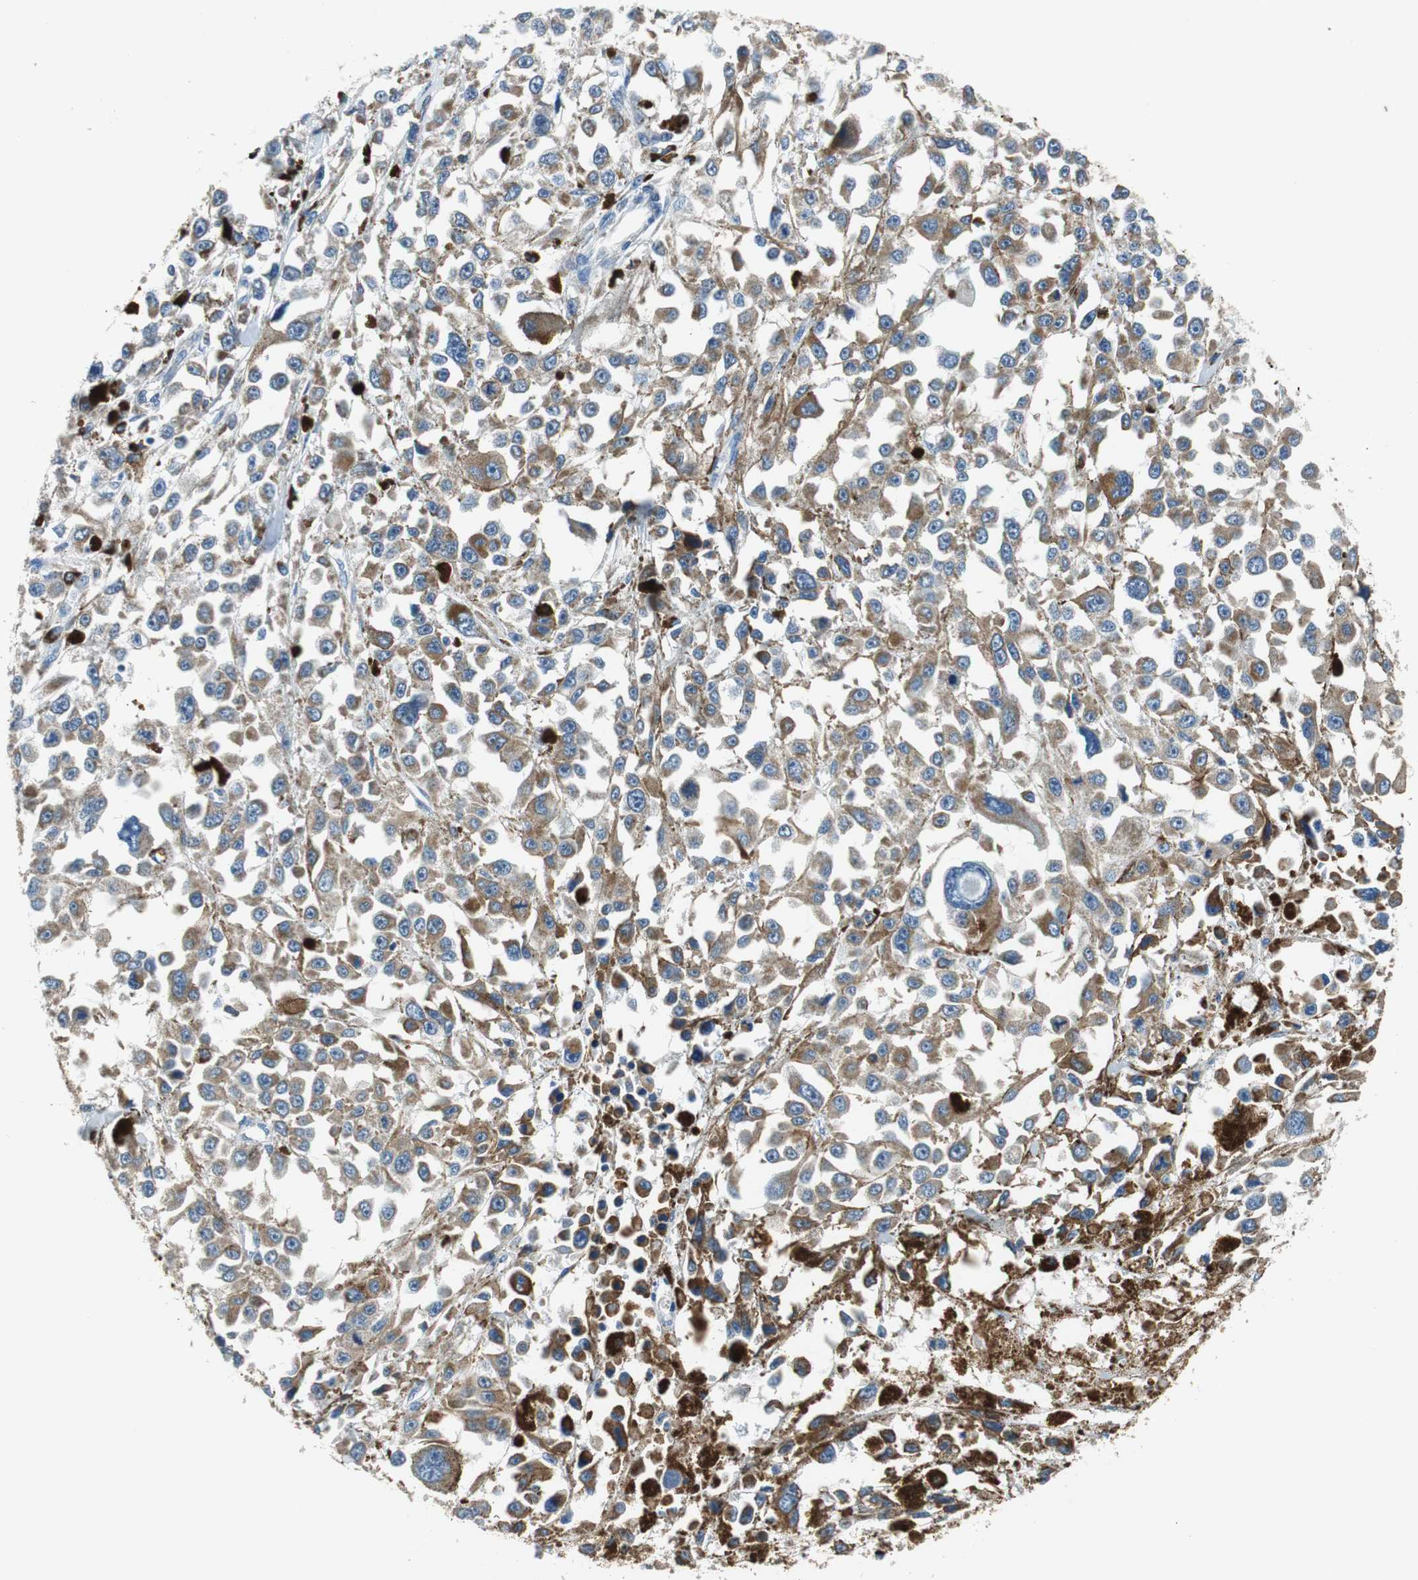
{"staining": {"intensity": "moderate", "quantity": ">75%", "location": "cytoplasmic/membranous"}, "tissue": "melanoma", "cell_type": "Tumor cells", "image_type": "cancer", "snomed": [{"axis": "morphology", "description": "Malignant melanoma, Metastatic site"}, {"axis": "topography", "description": "Lymph node"}], "caption": "Malignant melanoma (metastatic site) stained with immunohistochemistry (IHC) demonstrates moderate cytoplasmic/membranous staining in approximately >75% of tumor cells.", "gene": "NLGN1", "patient": {"sex": "male", "age": 59}}